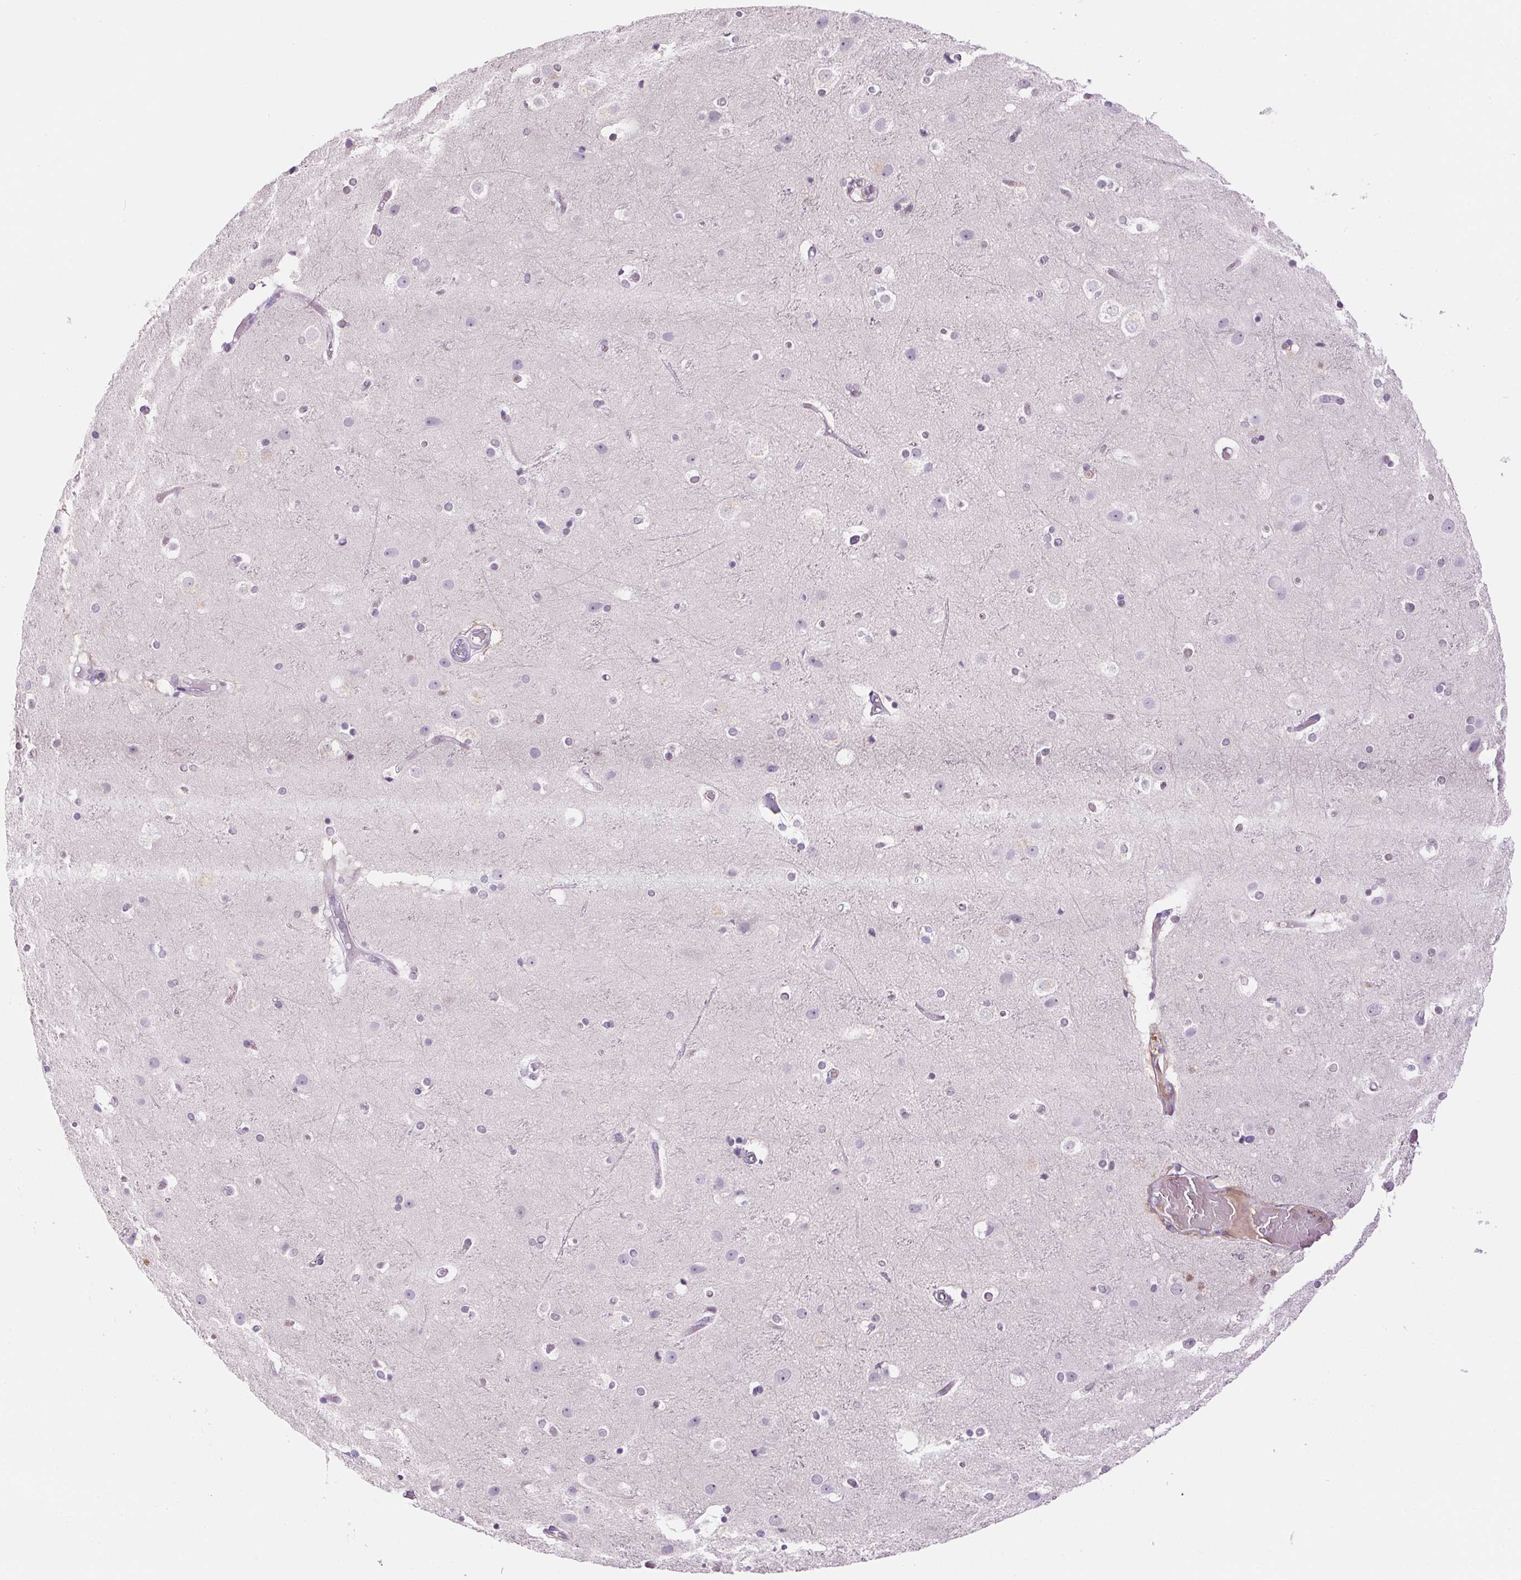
{"staining": {"intensity": "negative", "quantity": "none", "location": "none"}, "tissue": "cerebral cortex", "cell_type": "Endothelial cells", "image_type": "normal", "snomed": [{"axis": "morphology", "description": "Normal tissue, NOS"}, {"axis": "topography", "description": "Cerebral cortex"}], "caption": "This is an immunohistochemistry (IHC) histopathology image of benign cerebral cortex. There is no expression in endothelial cells.", "gene": "ORM1", "patient": {"sex": "female", "age": 52}}